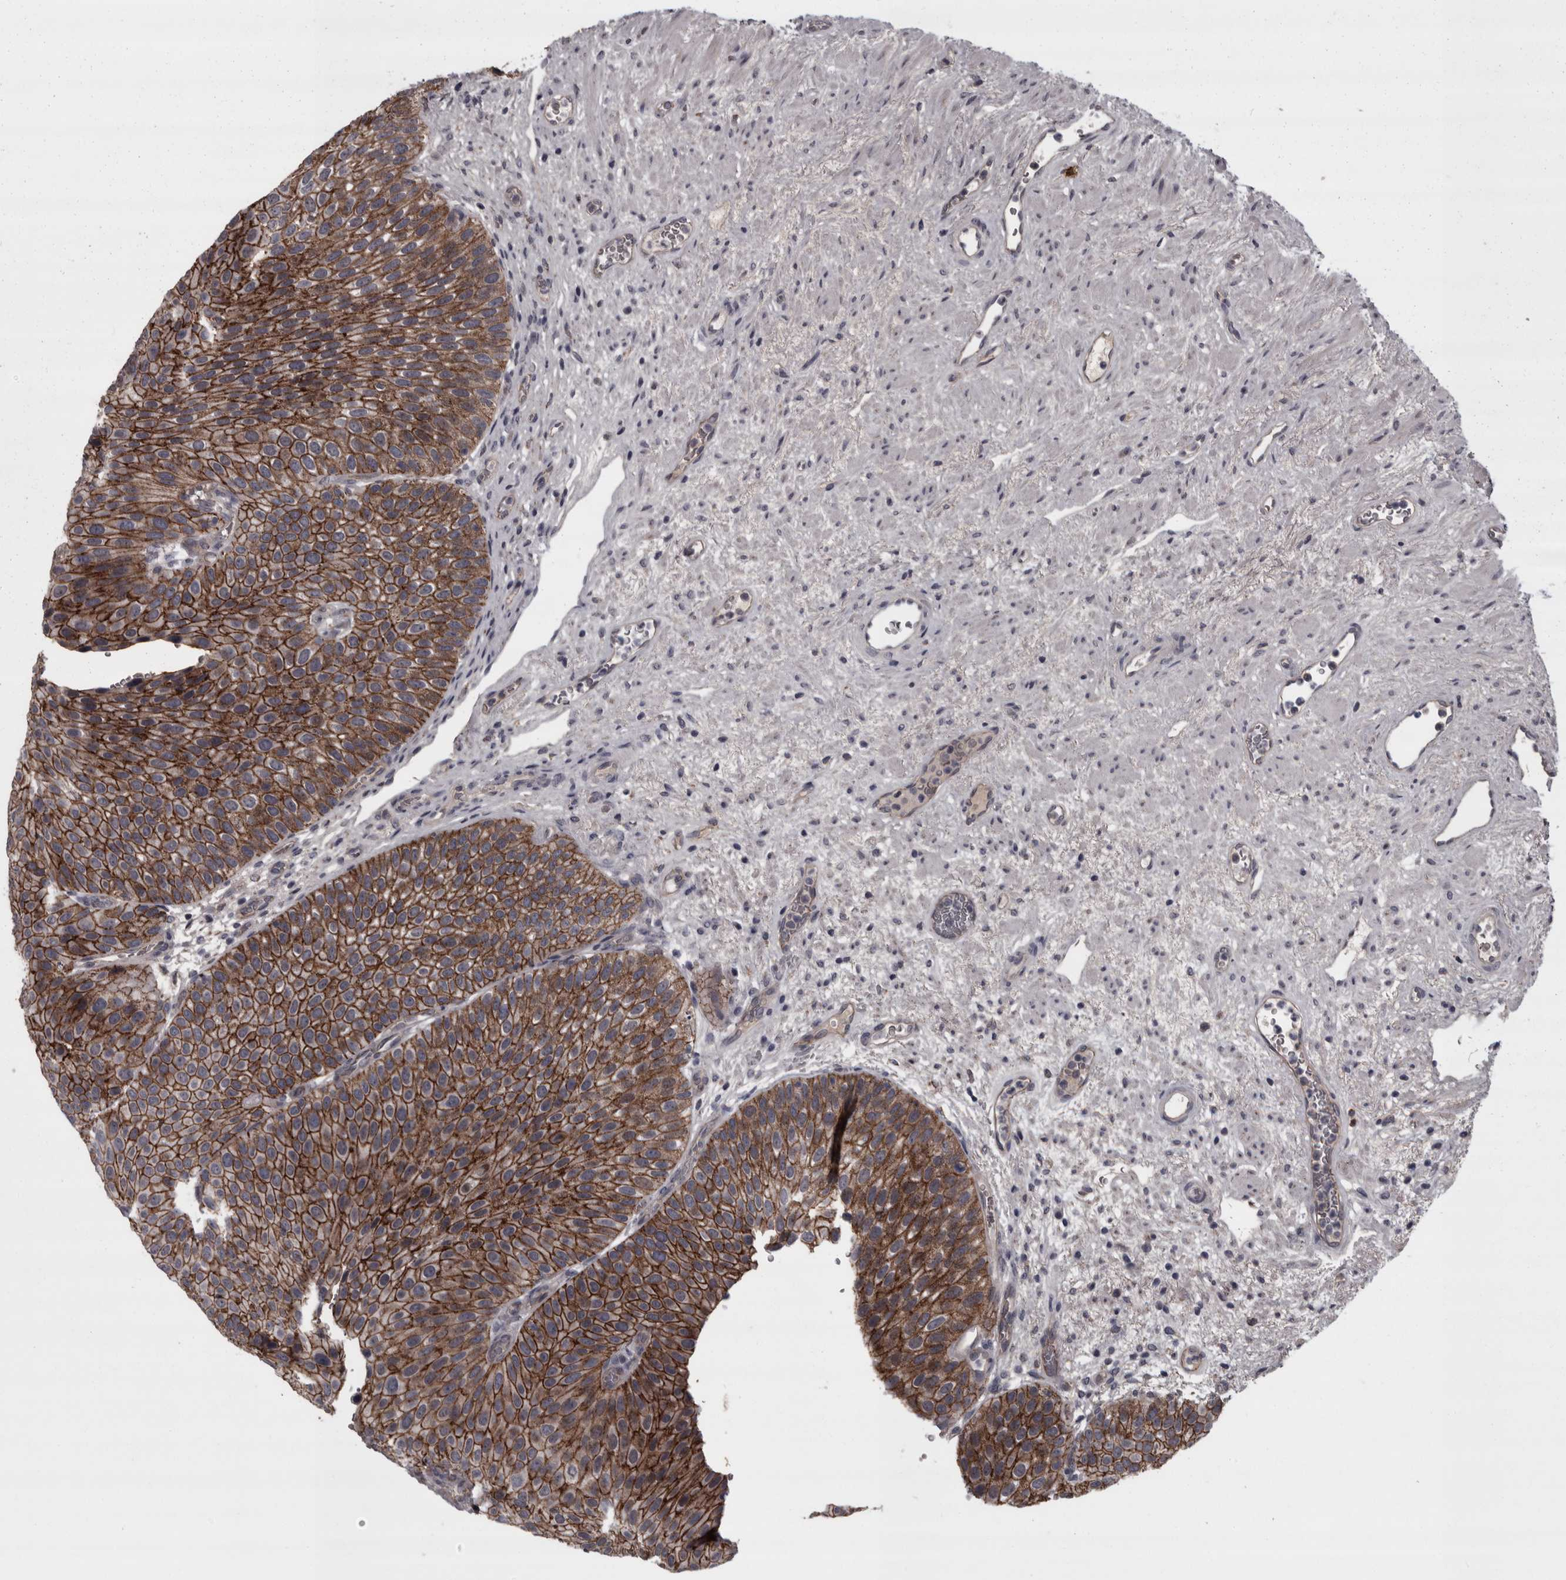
{"staining": {"intensity": "strong", "quantity": ">75%", "location": "cytoplasmic/membranous"}, "tissue": "urothelial cancer", "cell_type": "Tumor cells", "image_type": "cancer", "snomed": [{"axis": "morphology", "description": "Normal tissue, NOS"}, {"axis": "morphology", "description": "Urothelial carcinoma, Low grade"}, {"axis": "topography", "description": "Urinary bladder"}, {"axis": "topography", "description": "Prostate"}], "caption": "IHC of human urothelial carcinoma (low-grade) reveals high levels of strong cytoplasmic/membranous positivity in approximately >75% of tumor cells. The protein is stained brown, and the nuclei are stained in blue (DAB (3,3'-diaminobenzidine) IHC with brightfield microscopy, high magnification).", "gene": "PCDH17", "patient": {"sex": "male", "age": 60}}